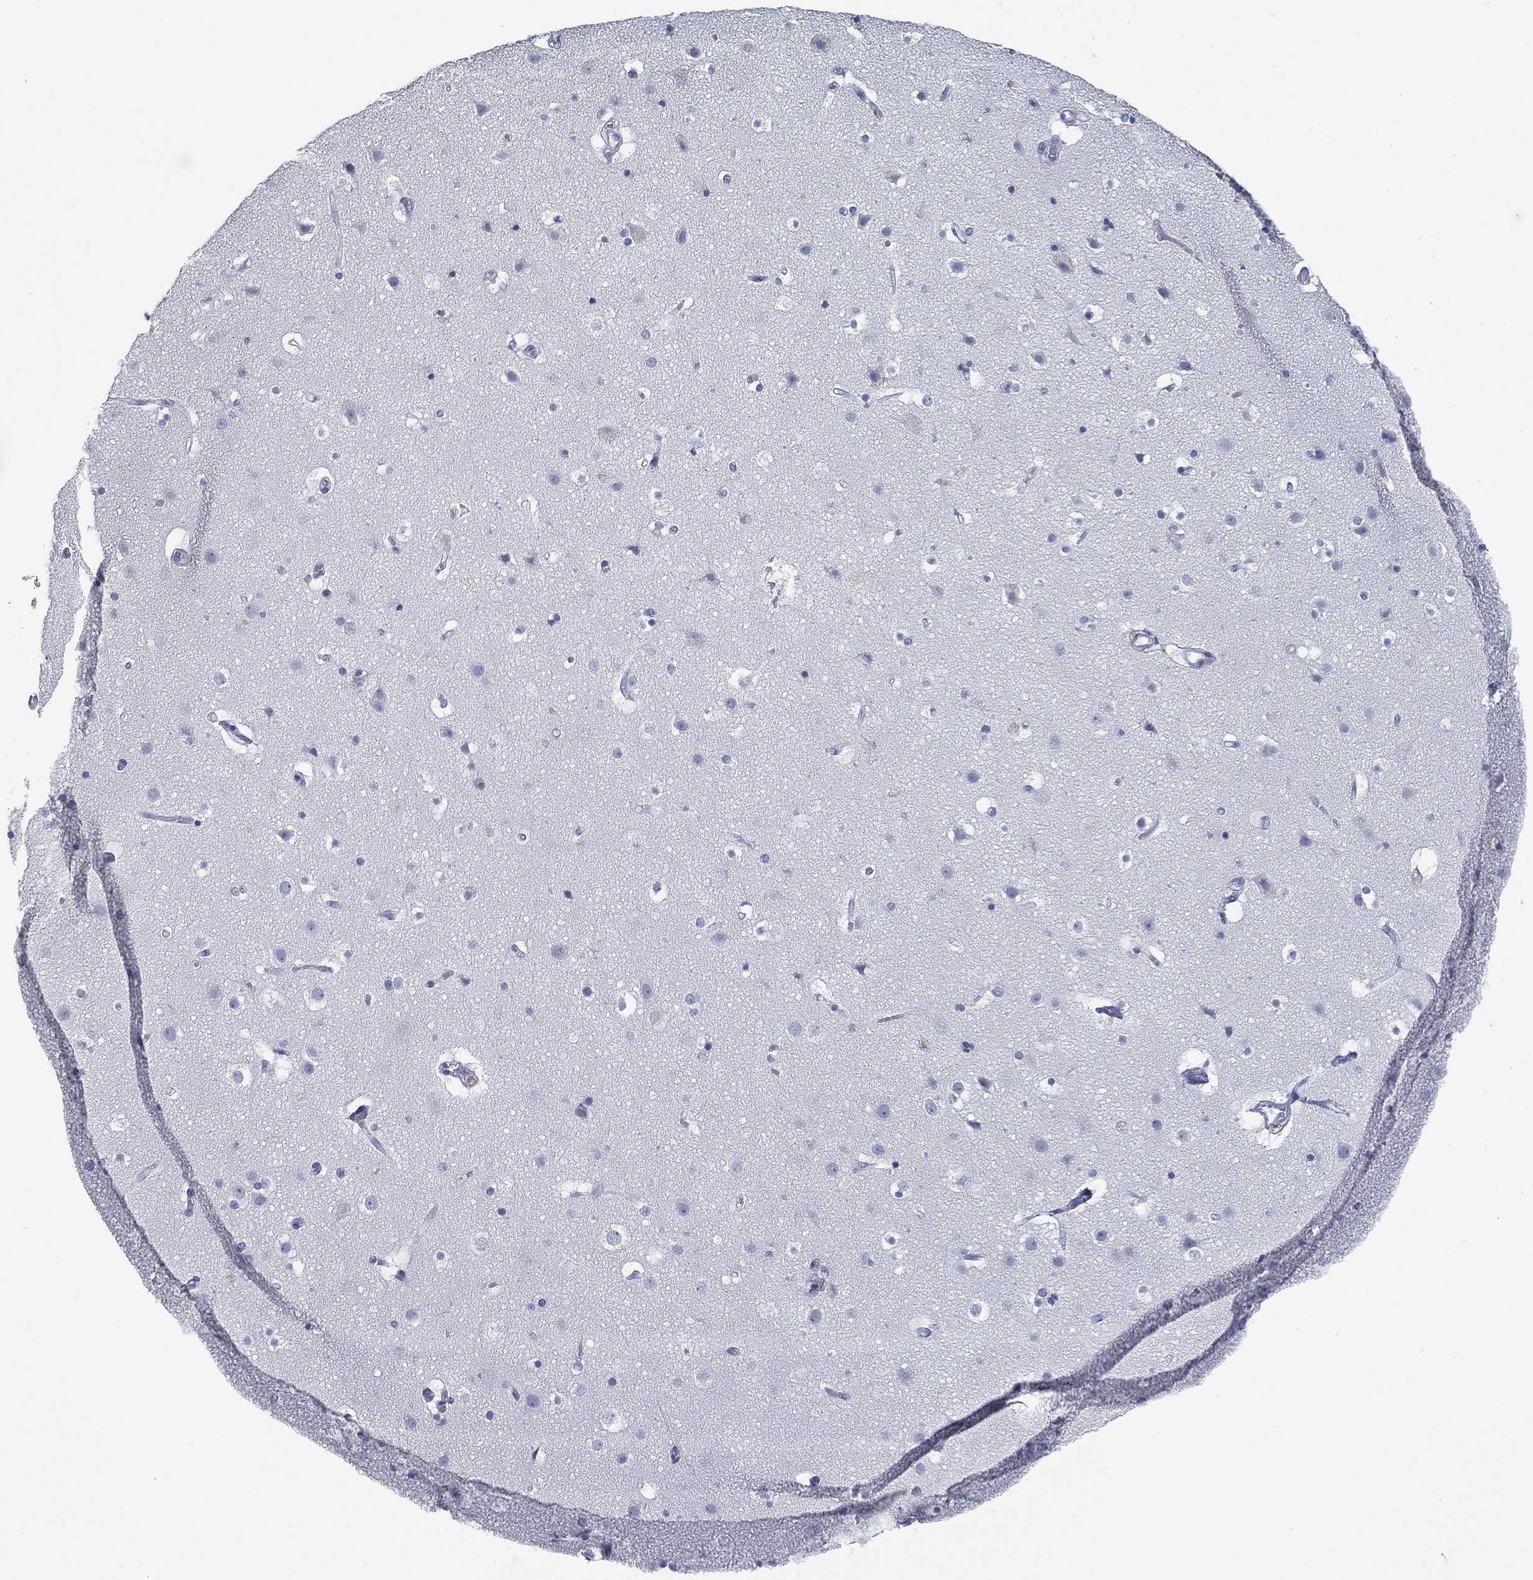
{"staining": {"intensity": "negative", "quantity": "none", "location": "none"}, "tissue": "cerebral cortex", "cell_type": "Endothelial cells", "image_type": "normal", "snomed": [{"axis": "morphology", "description": "Normal tissue, NOS"}, {"axis": "topography", "description": "Cerebral cortex"}], "caption": "High power microscopy photomicrograph of an immunohistochemistry histopathology image of normal cerebral cortex, revealing no significant positivity in endothelial cells.", "gene": "CD79B", "patient": {"sex": "female", "age": 52}}